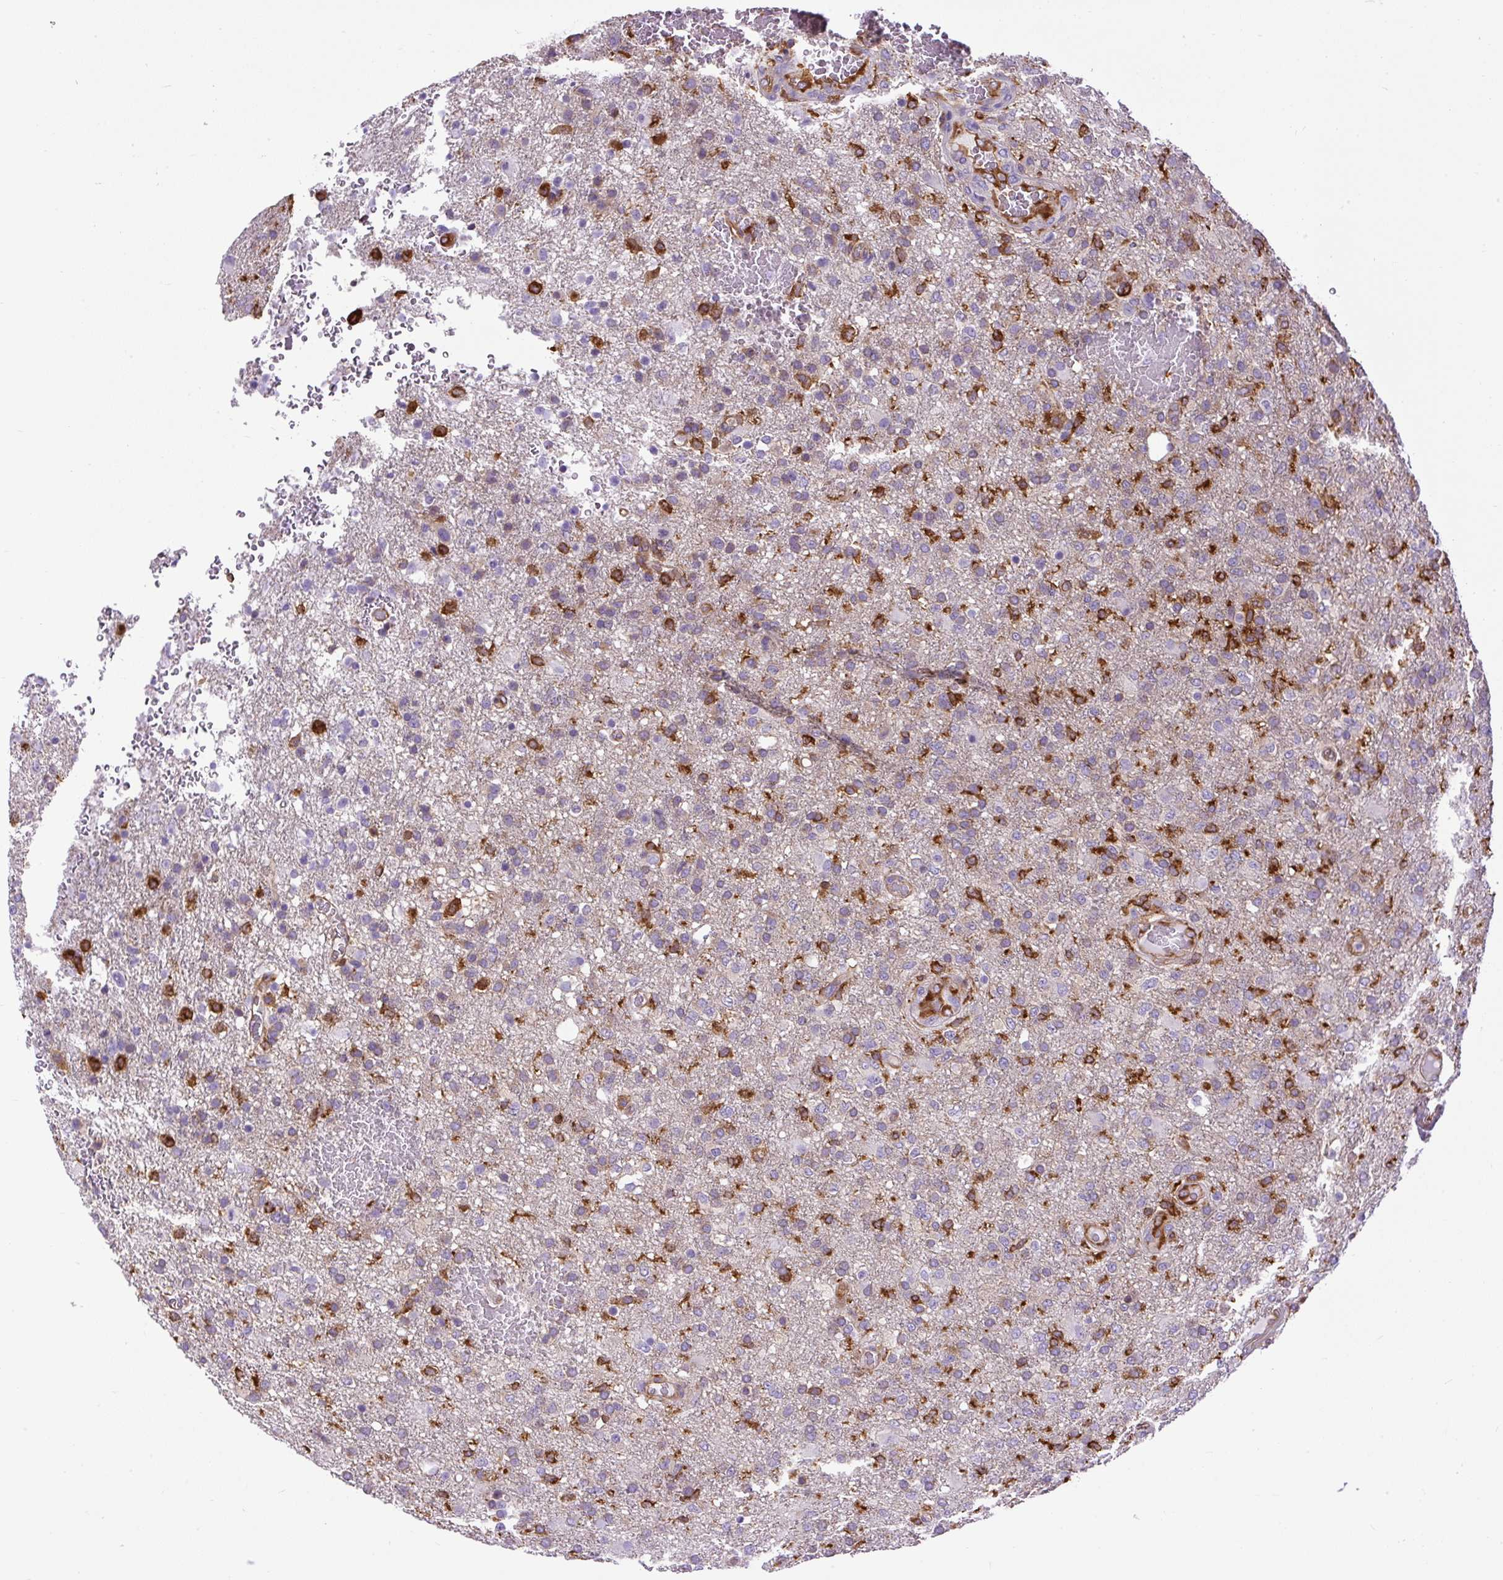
{"staining": {"intensity": "negative", "quantity": "none", "location": "none"}, "tissue": "glioma", "cell_type": "Tumor cells", "image_type": "cancer", "snomed": [{"axis": "morphology", "description": "Glioma, malignant, High grade"}, {"axis": "topography", "description": "Brain"}], "caption": "Immunohistochemistry (IHC) of human glioma shows no expression in tumor cells.", "gene": "MAP1S", "patient": {"sex": "female", "age": 74}}